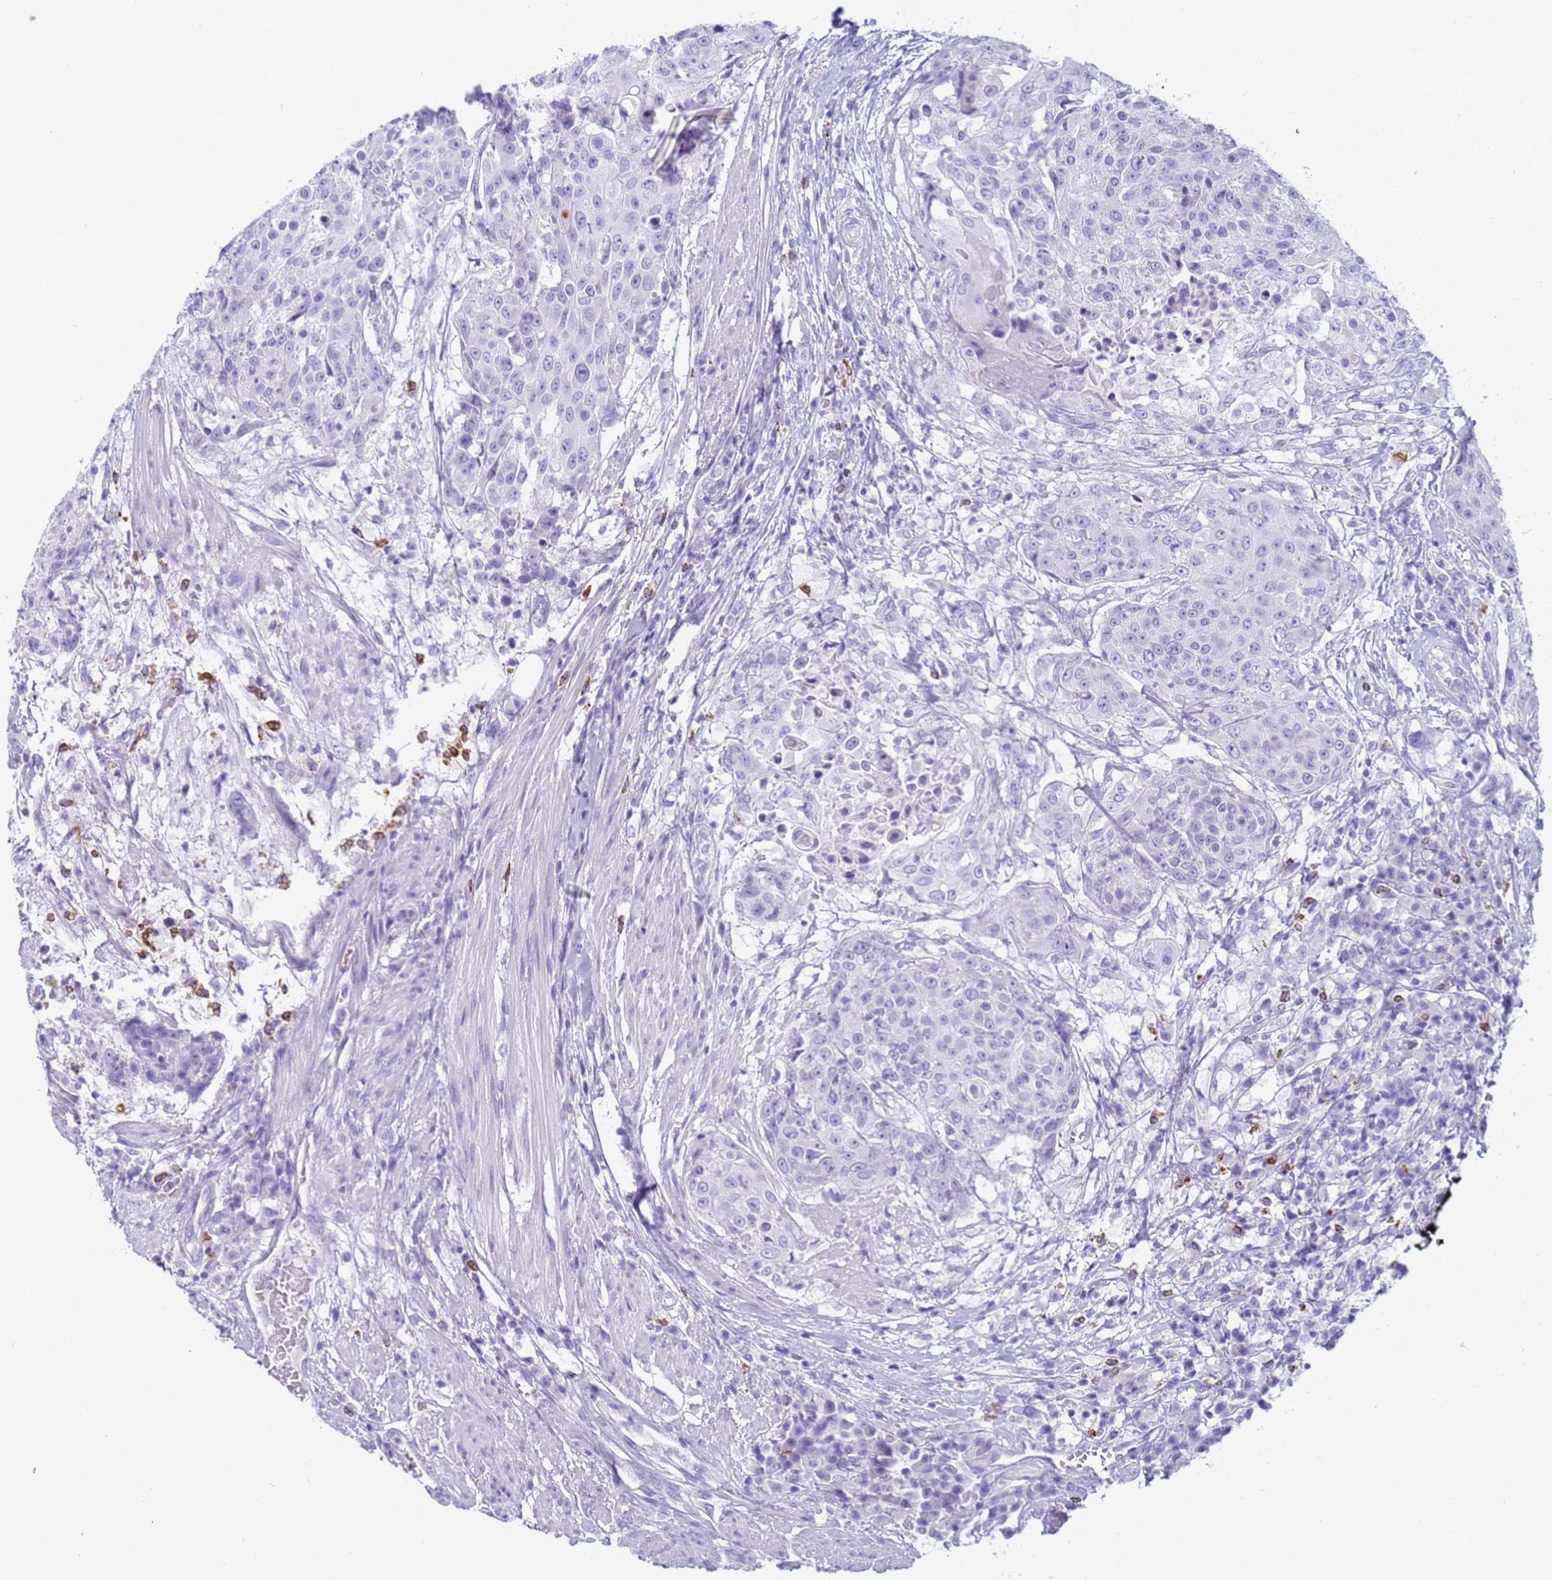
{"staining": {"intensity": "negative", "quantity": "none", "location": "none"}, "tissue": "urothelial cancer", "cell_type": "Tumor cells", "image_type": "cancer", "snomed": [{"axis": "morphology", "description": "Urothelial carcinoma, High grade"}, {"axis": "topography", "description": "Urinary bladder"}], "caption": "Immunohistochemistry photomicrograph of human urothelial cancer stained for a protein (brown), which reveals no expression in tumor cells.", "gene": "RNASE2", "patient": {"sex": "female", "age": 63}}